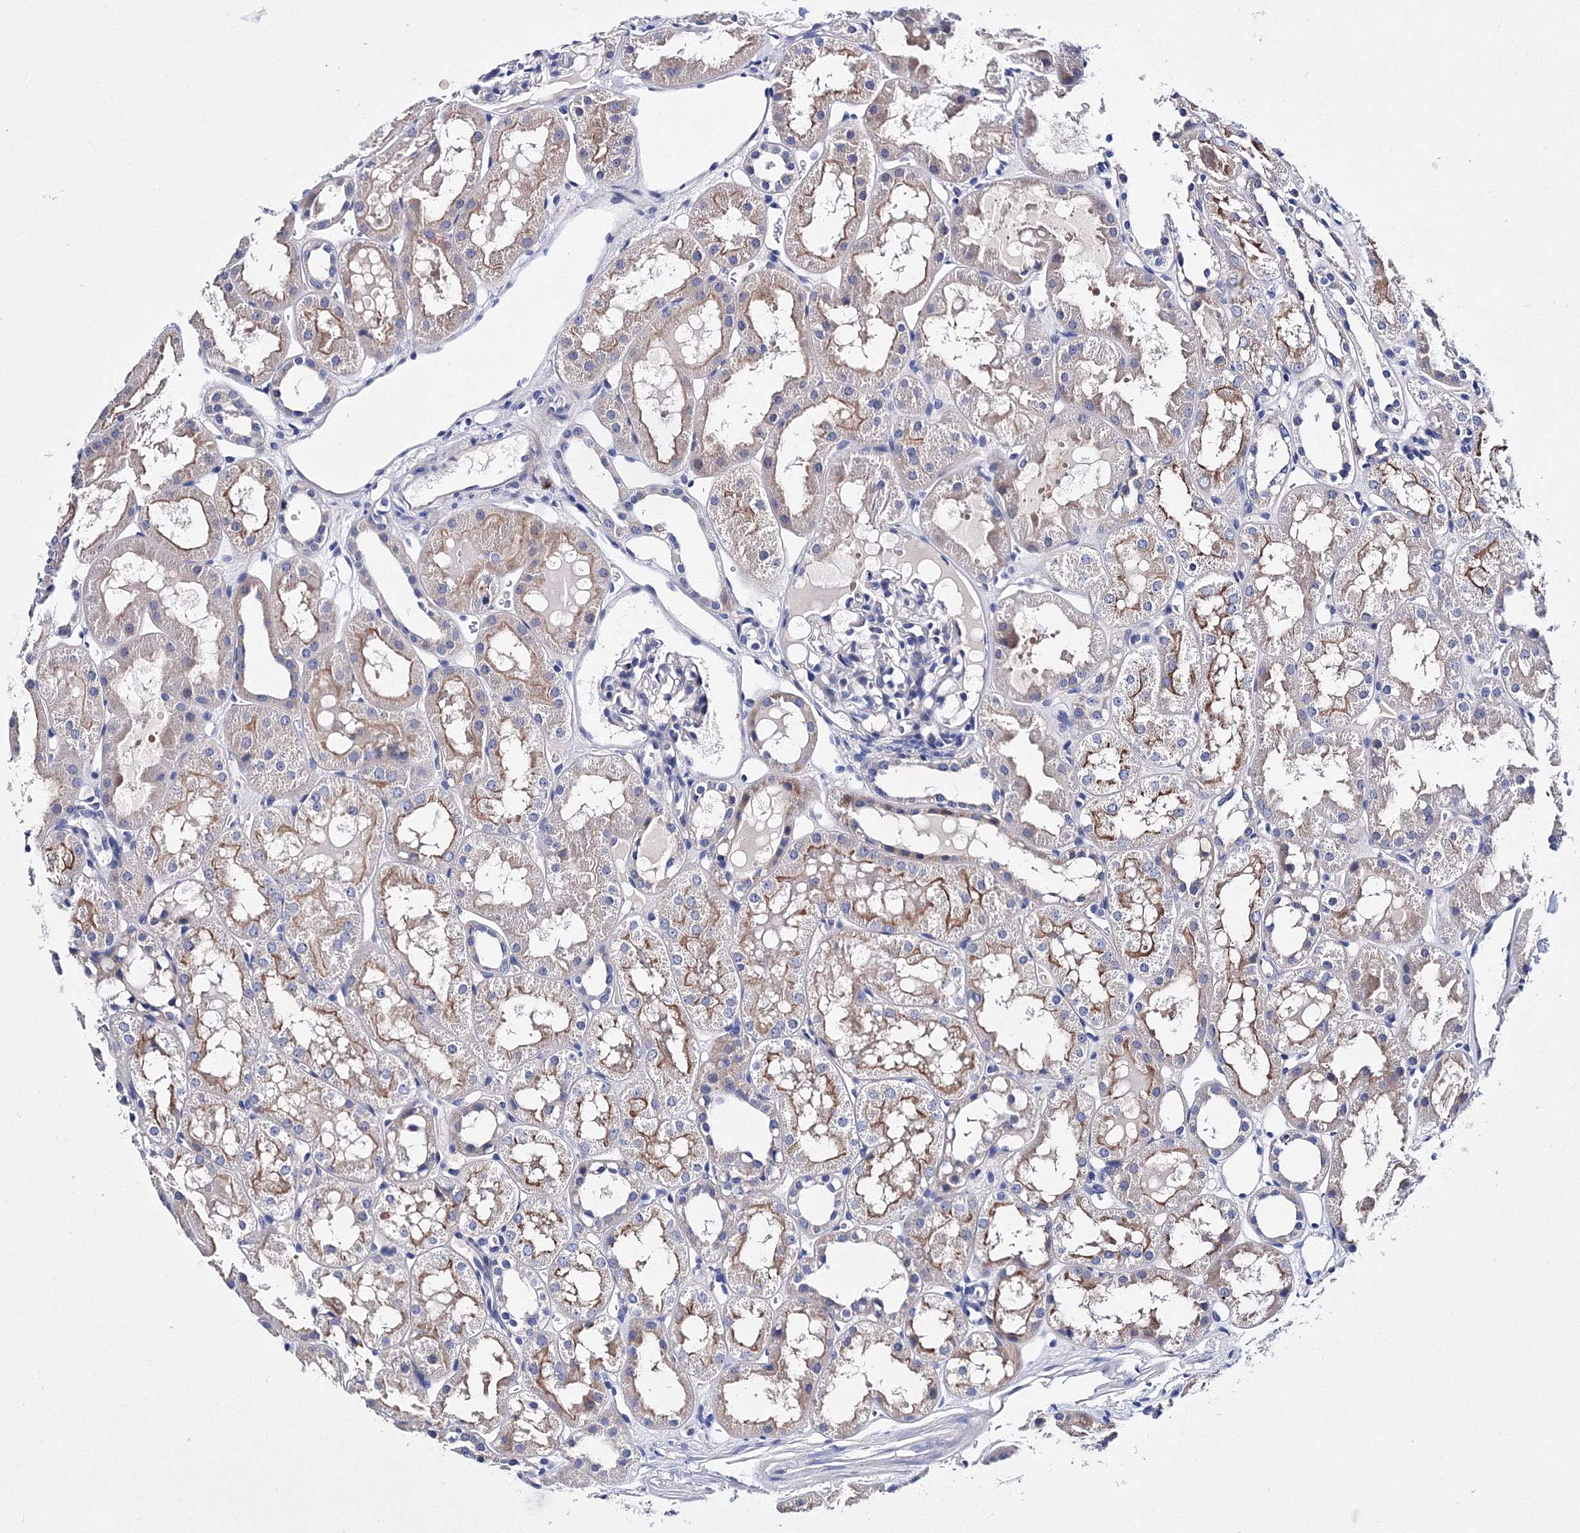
{"staining": {"intensity": "negative", "quantity": "none", "location": "none"}, "tissue": "kidney", "cell_type": "Cells in glomeruli", "image_type": "normal", "snomed": [{"axis": "morphology", "description": "Normal tissue, NOS"}, {"axis": "topography", "description": "Kidney"}, {"axis": "topography", "description": "Urinary bladder"}], "caption": "Immunohistochemistry photomicrograph of benign human kidney stained for a protein (brown), which shows no expression in cells in glomeruli.", "gene": "TRPM2", "patient": {"sex": "male", "age": 16}}